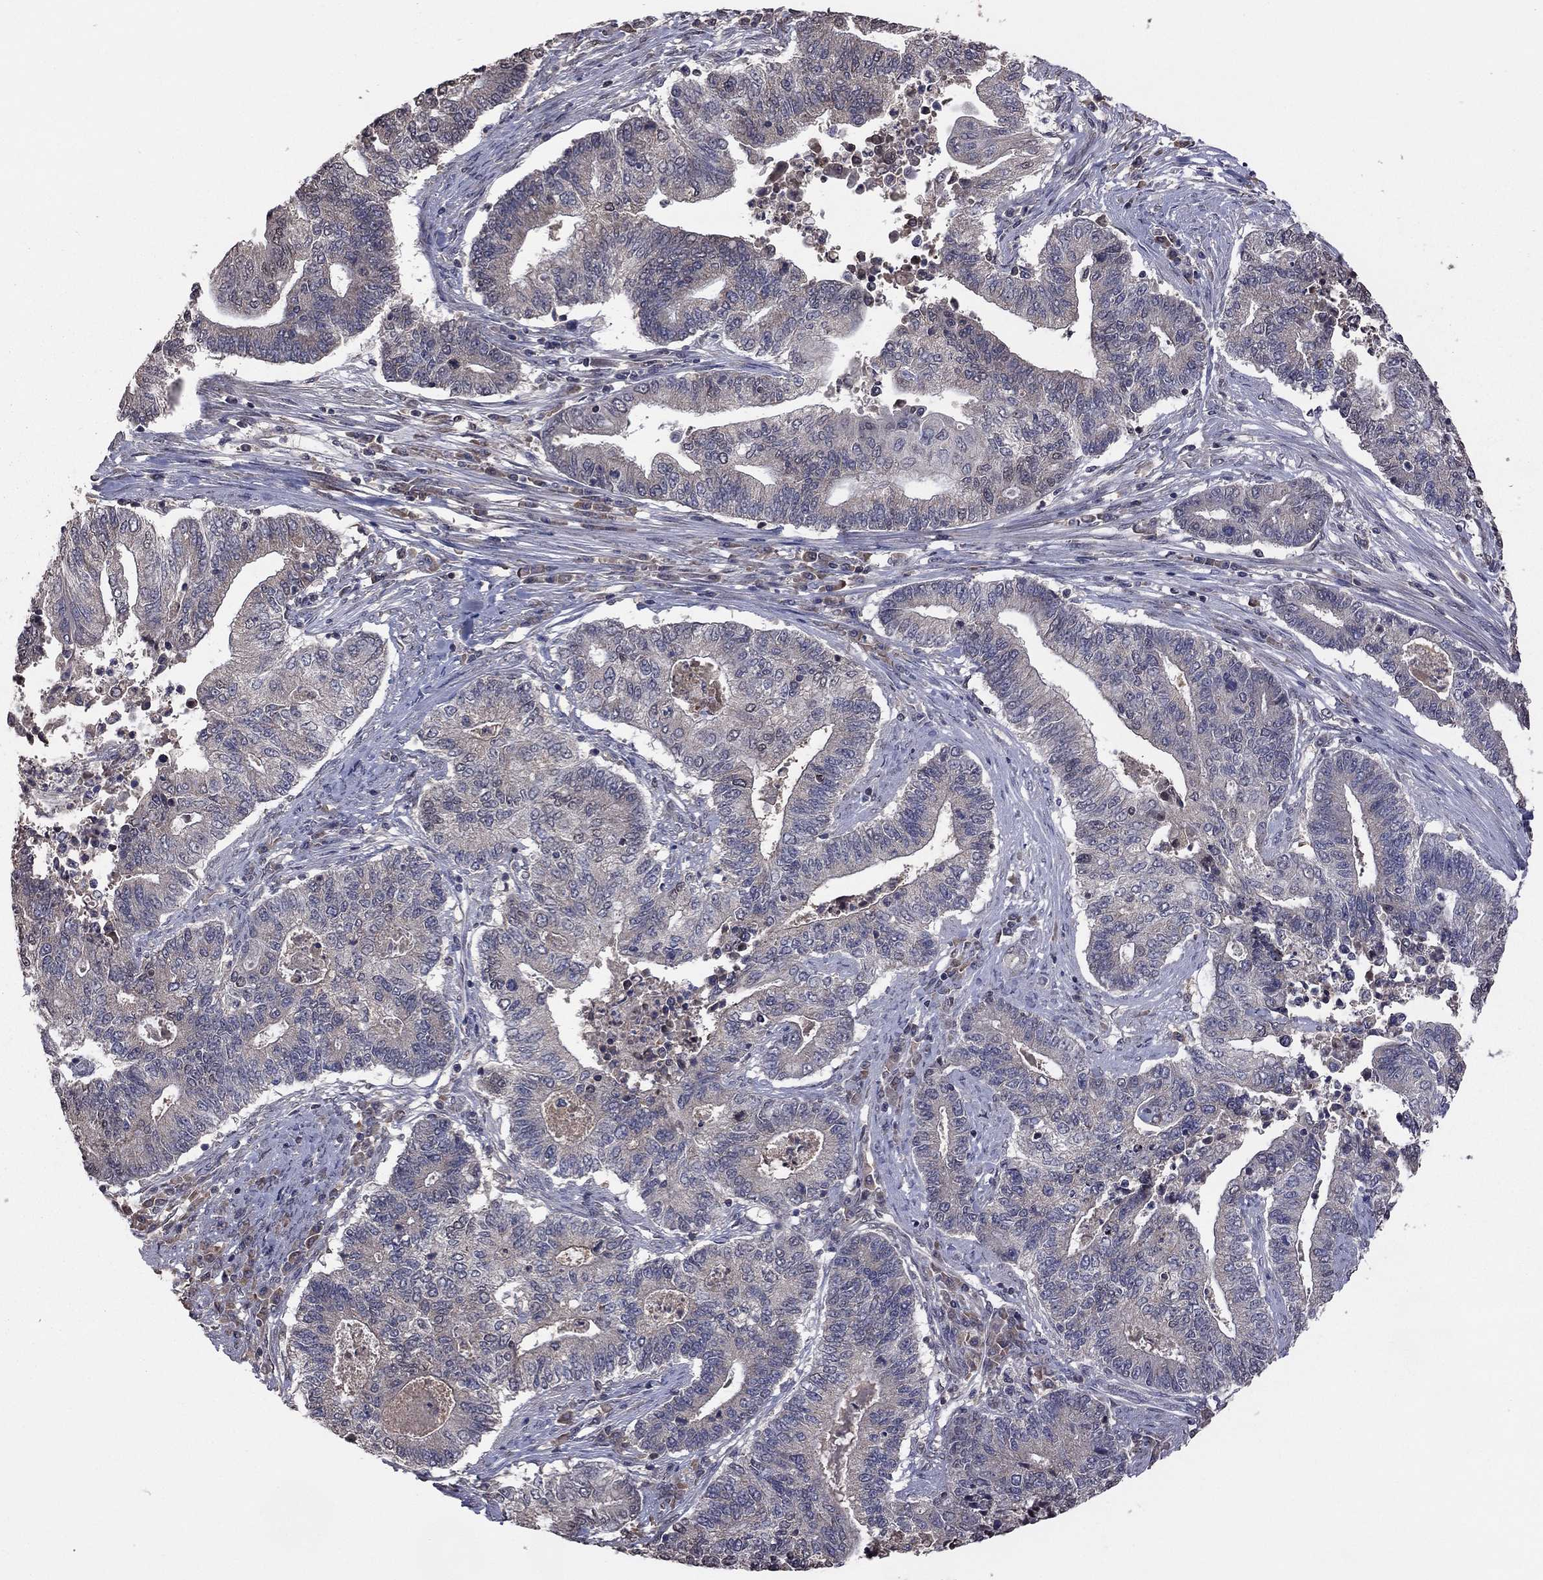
{"staining": {"intensity": "negative", "quantity": "none", "location": "none"}, "tissue": "endometrial cancer", "cell_type": "Tumor cells", "image_type": "cancer", "snomed": [{"axis": "morphology", "description": "Adenocarcinoma, NOS"}, {"axis": "topography", "description": "Uterus"}, {"axis": "topography", "description": "Endometrium"}], "caption": "Histopathology image shows no protein staining in tumor cells of adenocarcinoma (endometrial) tissue.", "gene": "TSNARE1", "patient": {"sex": "female", "age": 54}}